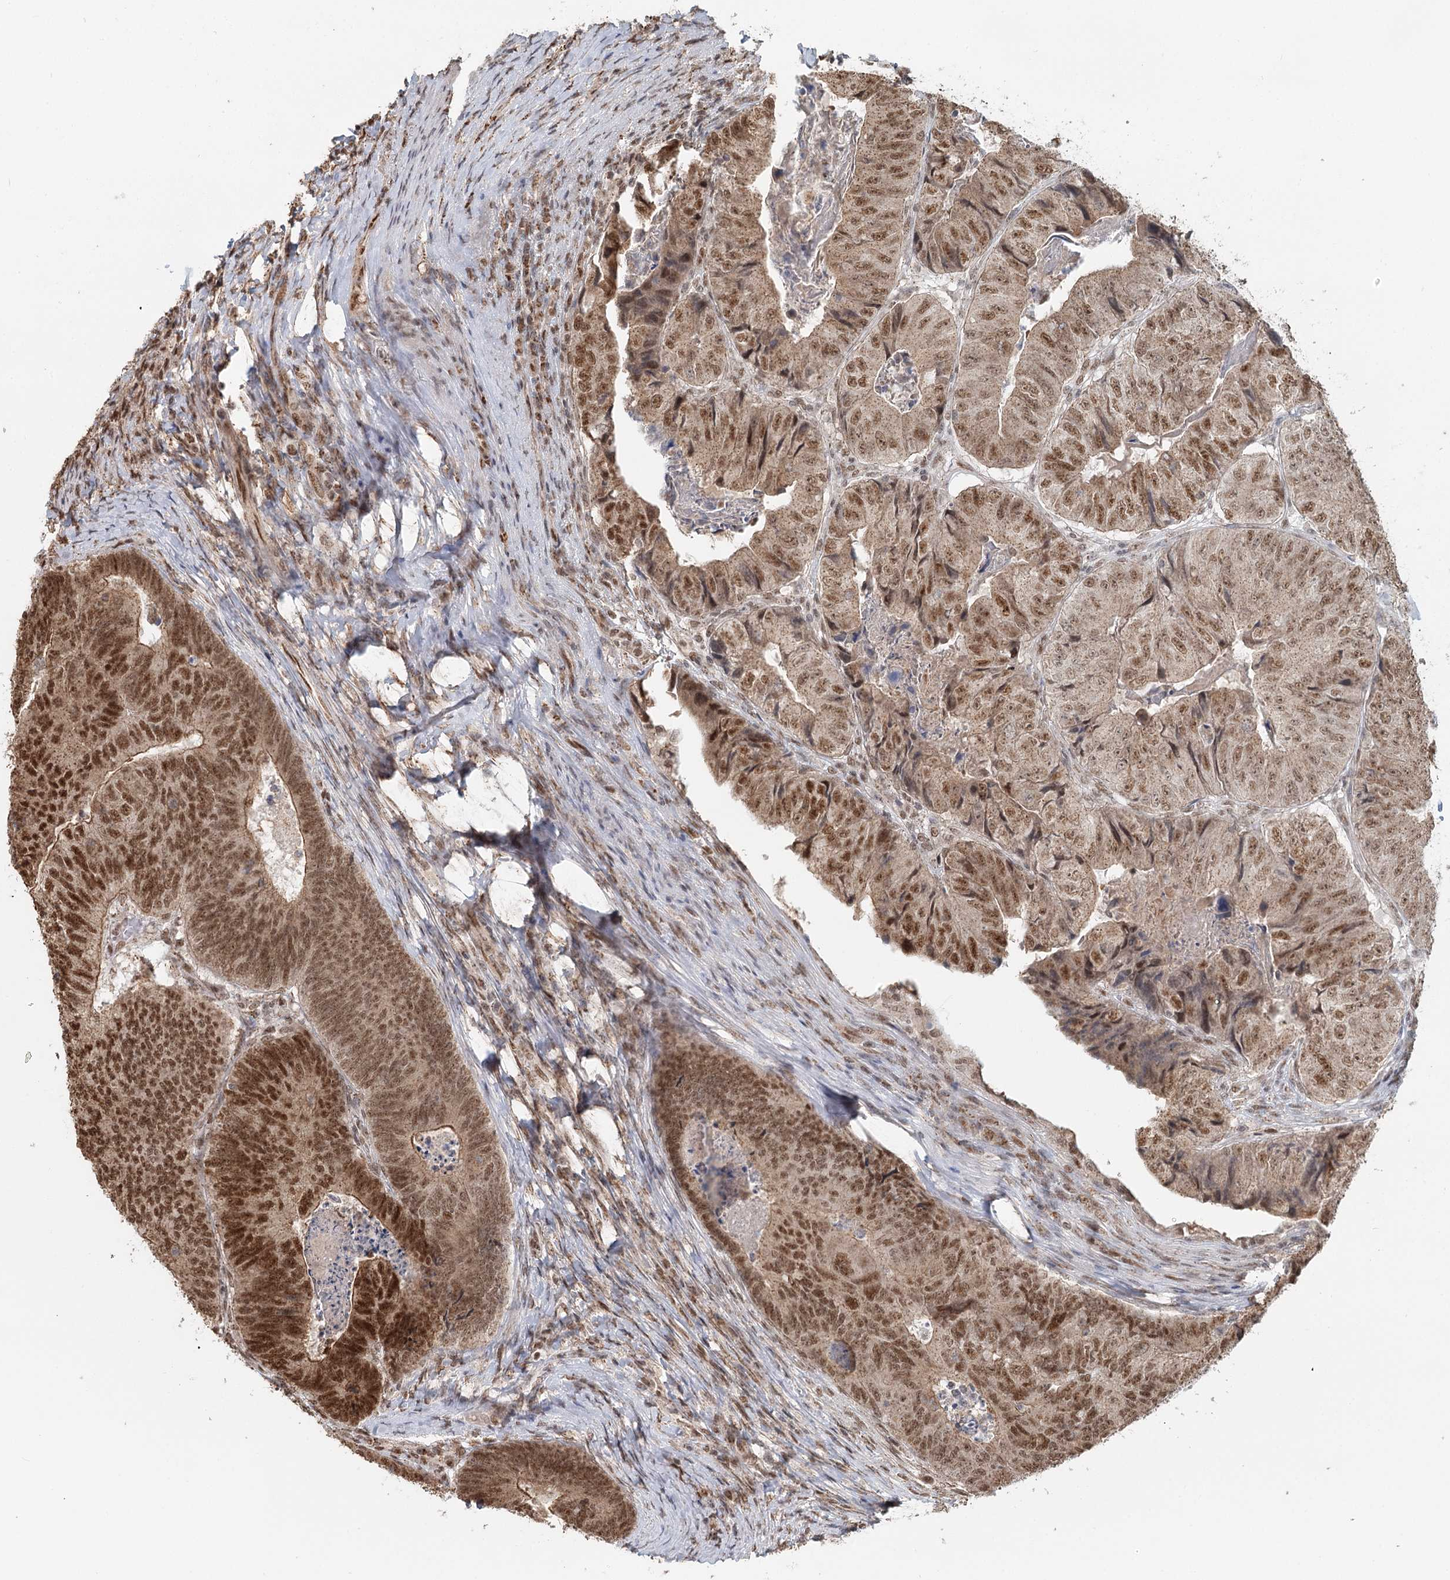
{"staining": {"intensity": "strong", "quantity": ">75%", "location": "nuclear"}, "tissue": "colorectal cancer", "cell_type": "Tumor cells", "image_type": "cancer", "snomed": [{"axis": "morphology", "description": "Adenocarcinoma, NOS"}, {"axis": "topography", "description": "Colon"}], "caption": "Immunohistochemical staining of human colorectal cancer displays strong nuclear protein expression in approximately >75% of tumor cells.", "gene": "GPALPP1", "patient": {"sex": "female", "age": 67}}